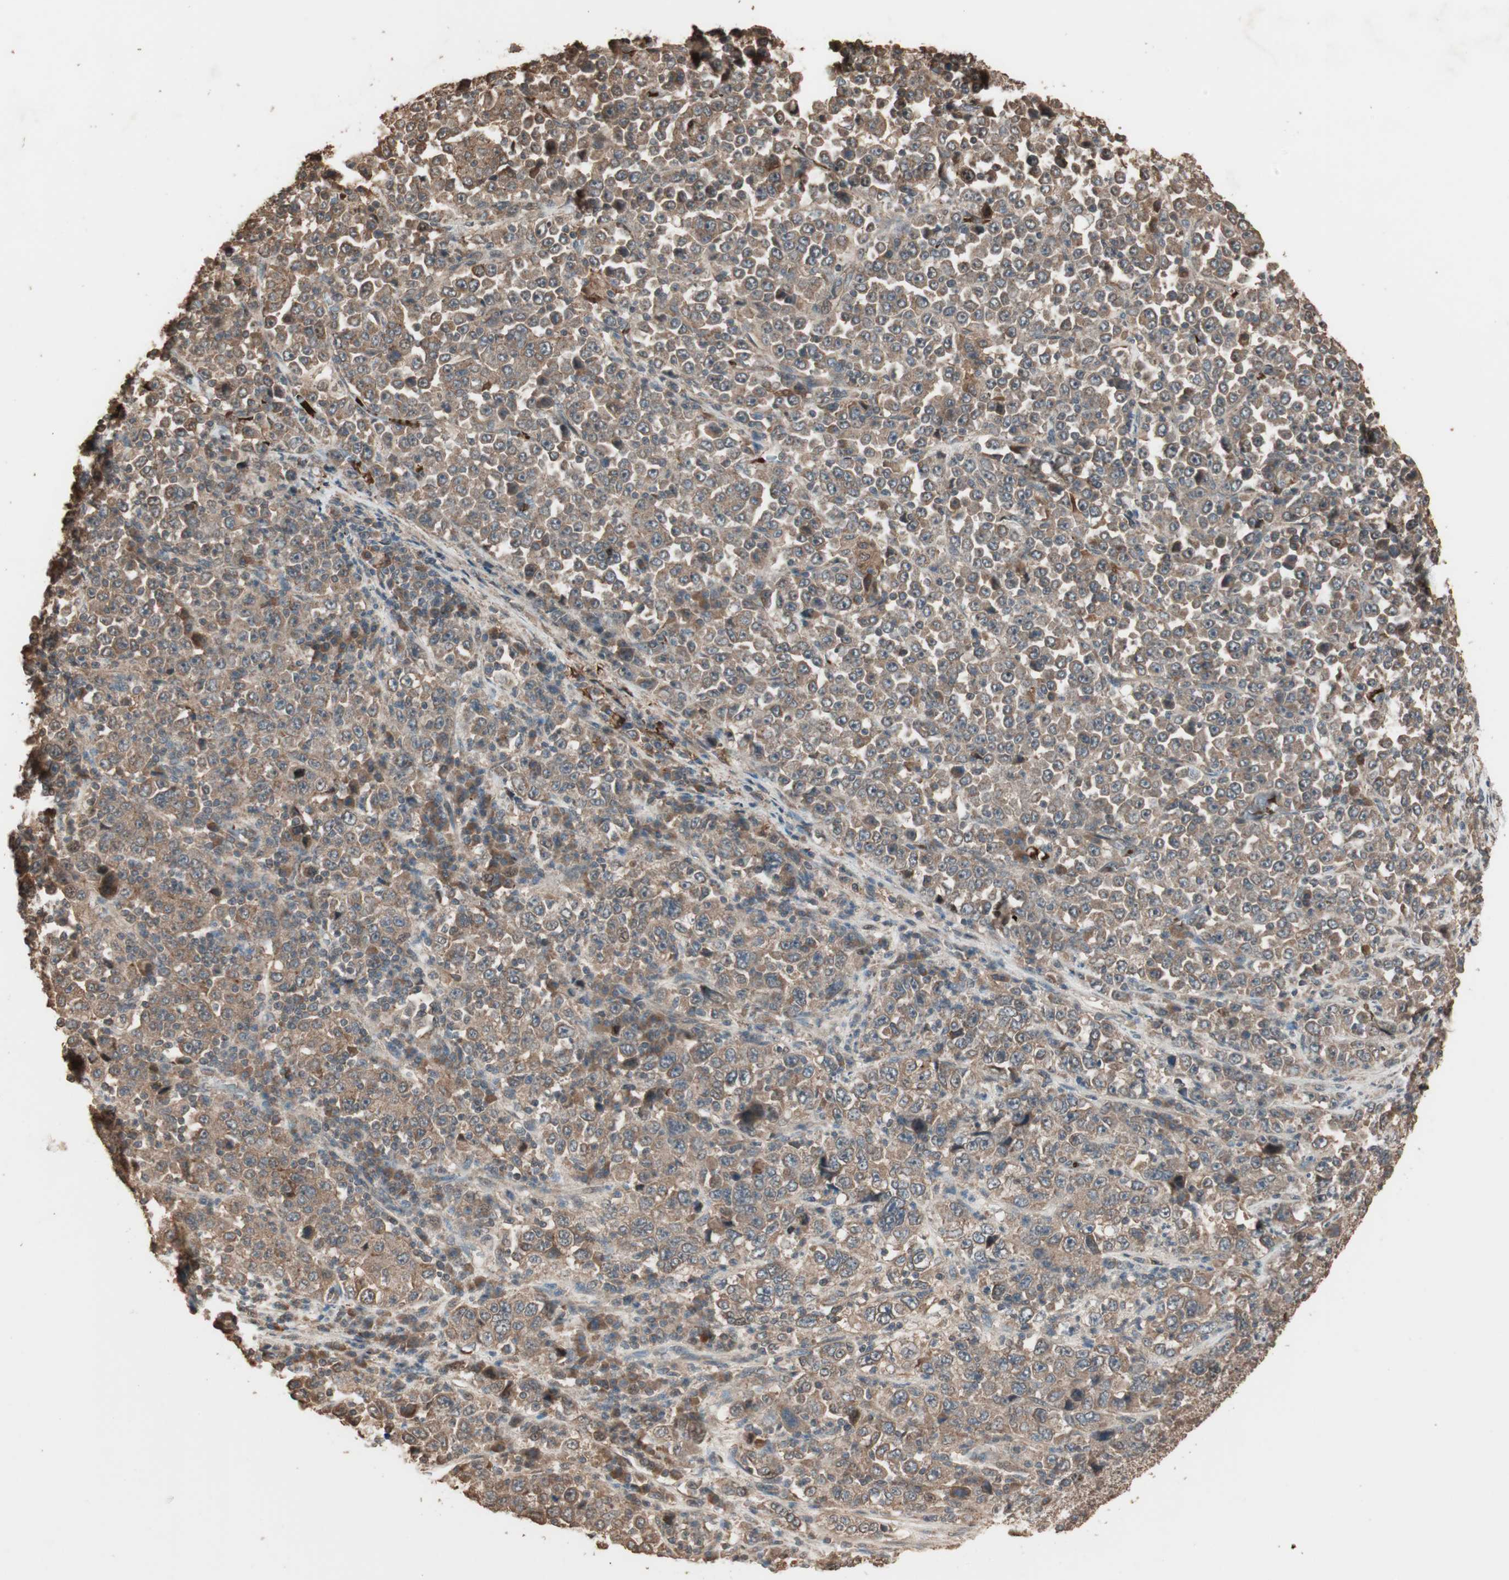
{"staining": {"intensity": "moderate", "quantity": ">75%", "location": "cytoplasmic/membranous"}, "tissue": "stomach cancer", "cell_type": "Tumor cells", "image_type": "cancer", "snomed": [{"axis": "morphology", "description": "Normal tissue, NOS"}, {"axis": "morphology", "description": "Adenocarcinoma, NOS"}, {"axis": "topography", "description": "Stomach, upper"}, {"axis": "topography", "description": "Stomach"}], "caption": "Moderate cytoplasmic/membranous staining for a protein is identified in approximately >75% of tumor cells of stomach cancer using immunohistochemistry.", "gene": "USP20", "patient": {"sex": "male", "age": 59}}